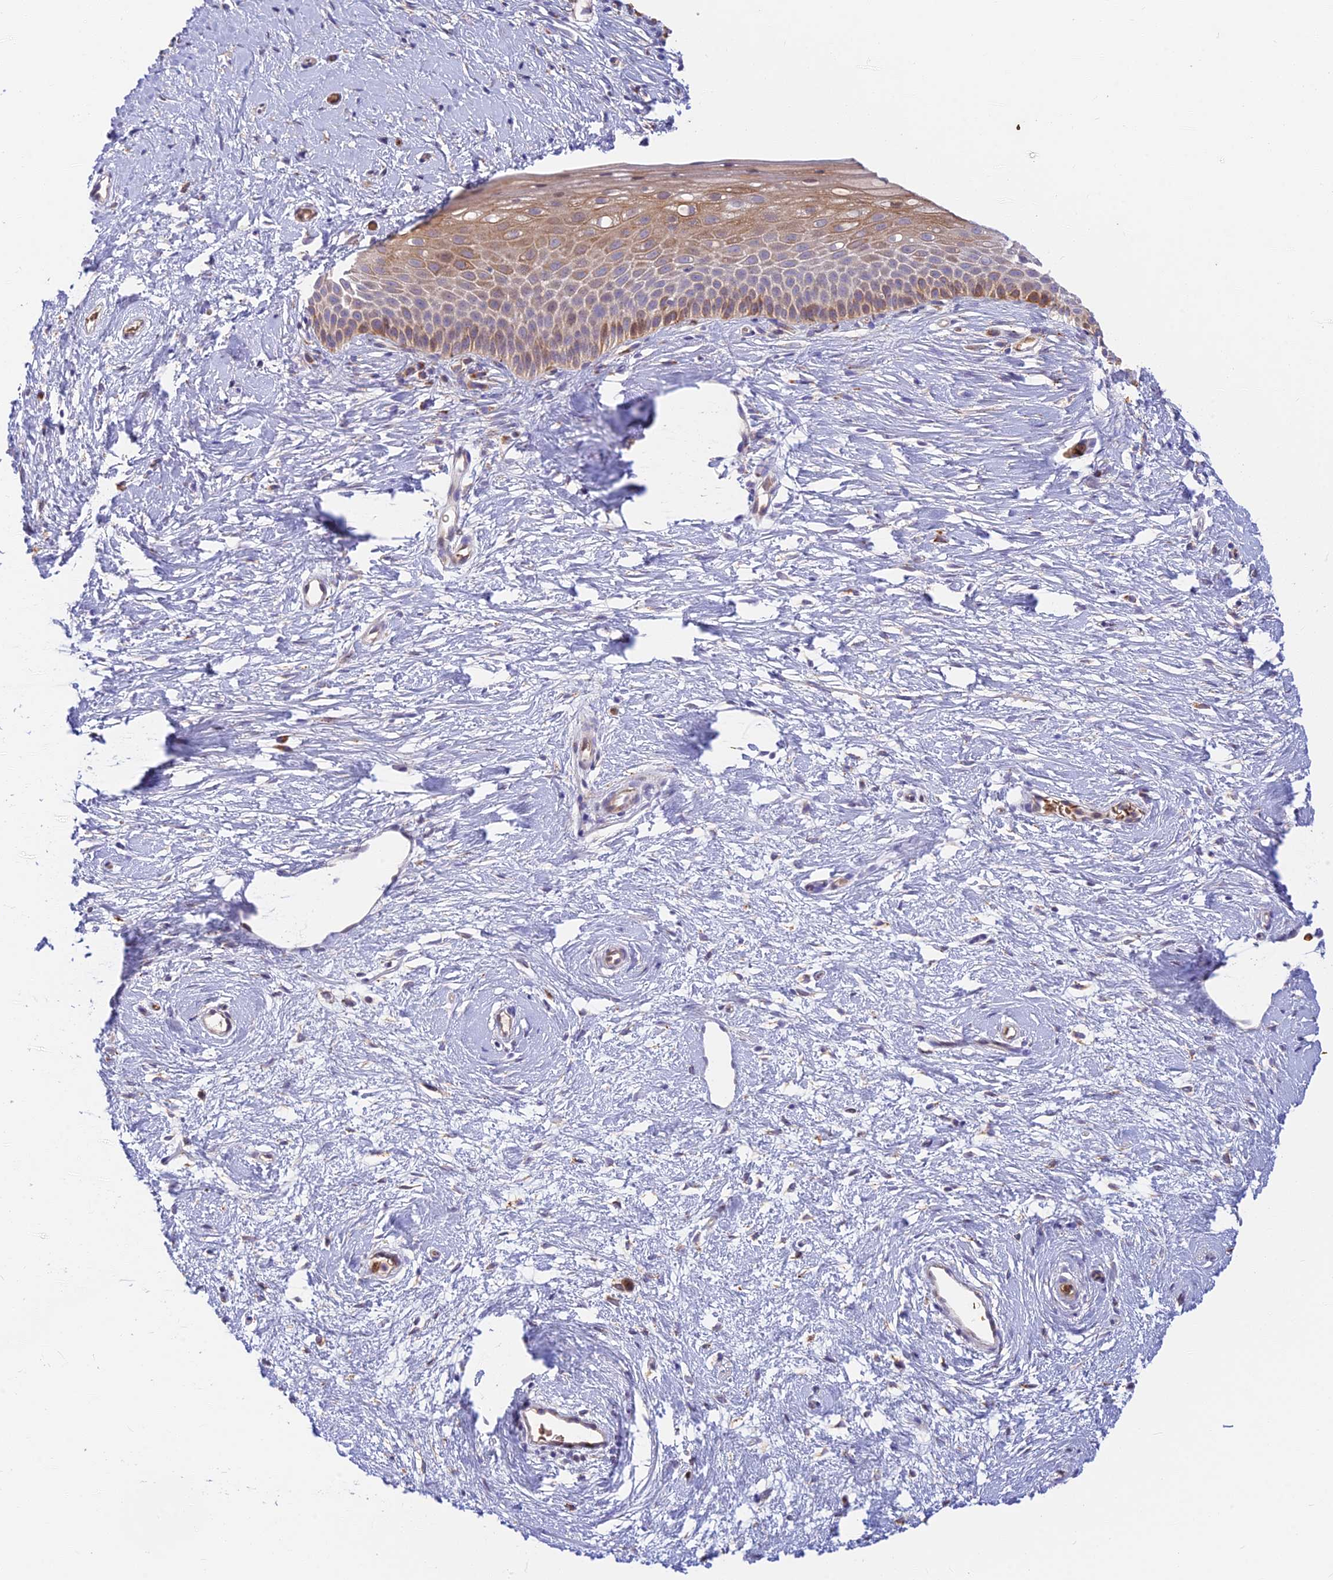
{"staining": {"intensity": "strong", "quantity": "25%-75%", "location": "cytoplasmic/membranous,nuclear"}, "tissue": "cervix", "cell_type": "Glandular cells", "image_type": "normal", "snomed": [{"axis": "morphology", "description": "Normal tissue, NOS"}, {"axis": "topography", "description": "Cervix"}], "caption": "The histopathology image reveals a brown stain indicating the presence of a protein in the cytoplasmic/membranous,nuclear of glandular cells in cervix. Nuclei are stained in blue.", "gene": "UFSP2", "patient": {"sex": "female", "age": 57}}